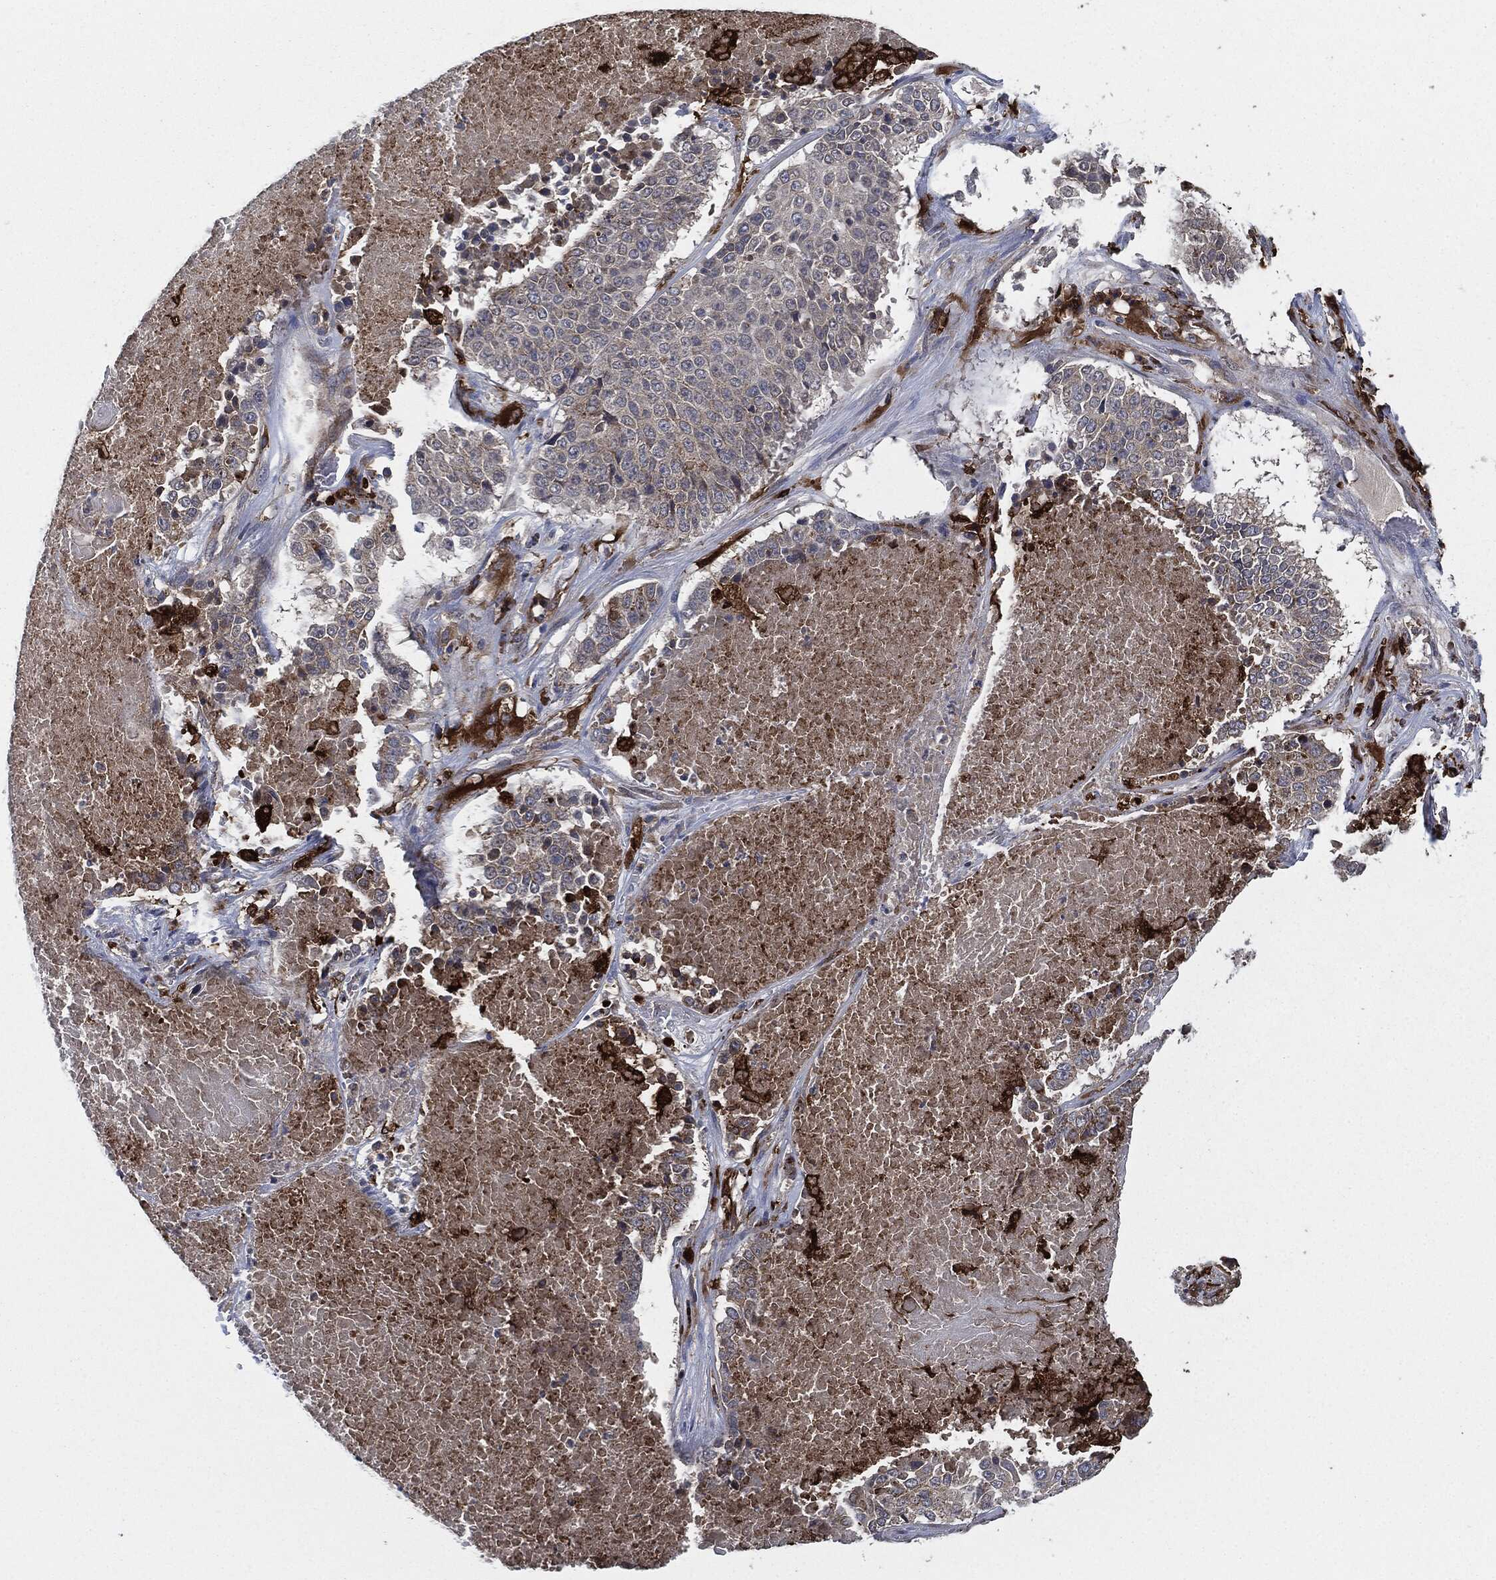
{"staining": {"intensity": "negative", "quantity": "none", "location": "none"}, "tissue": "lung cancer", "cell_type": "Tumor cells", "image_type": "cancer", "snomed": [{"axis": "morphology", "description": "Squamous cell carcinoma, NOS"}, {"axis": "topography", "description": "Lung"}], "caption": "Protein analysis of lung cancer (squamous cell carcinoma) exhibits no significant staining in tumor cells.", "gene": "TMEM11", "patient": {"sex": "male", "age": 64}}